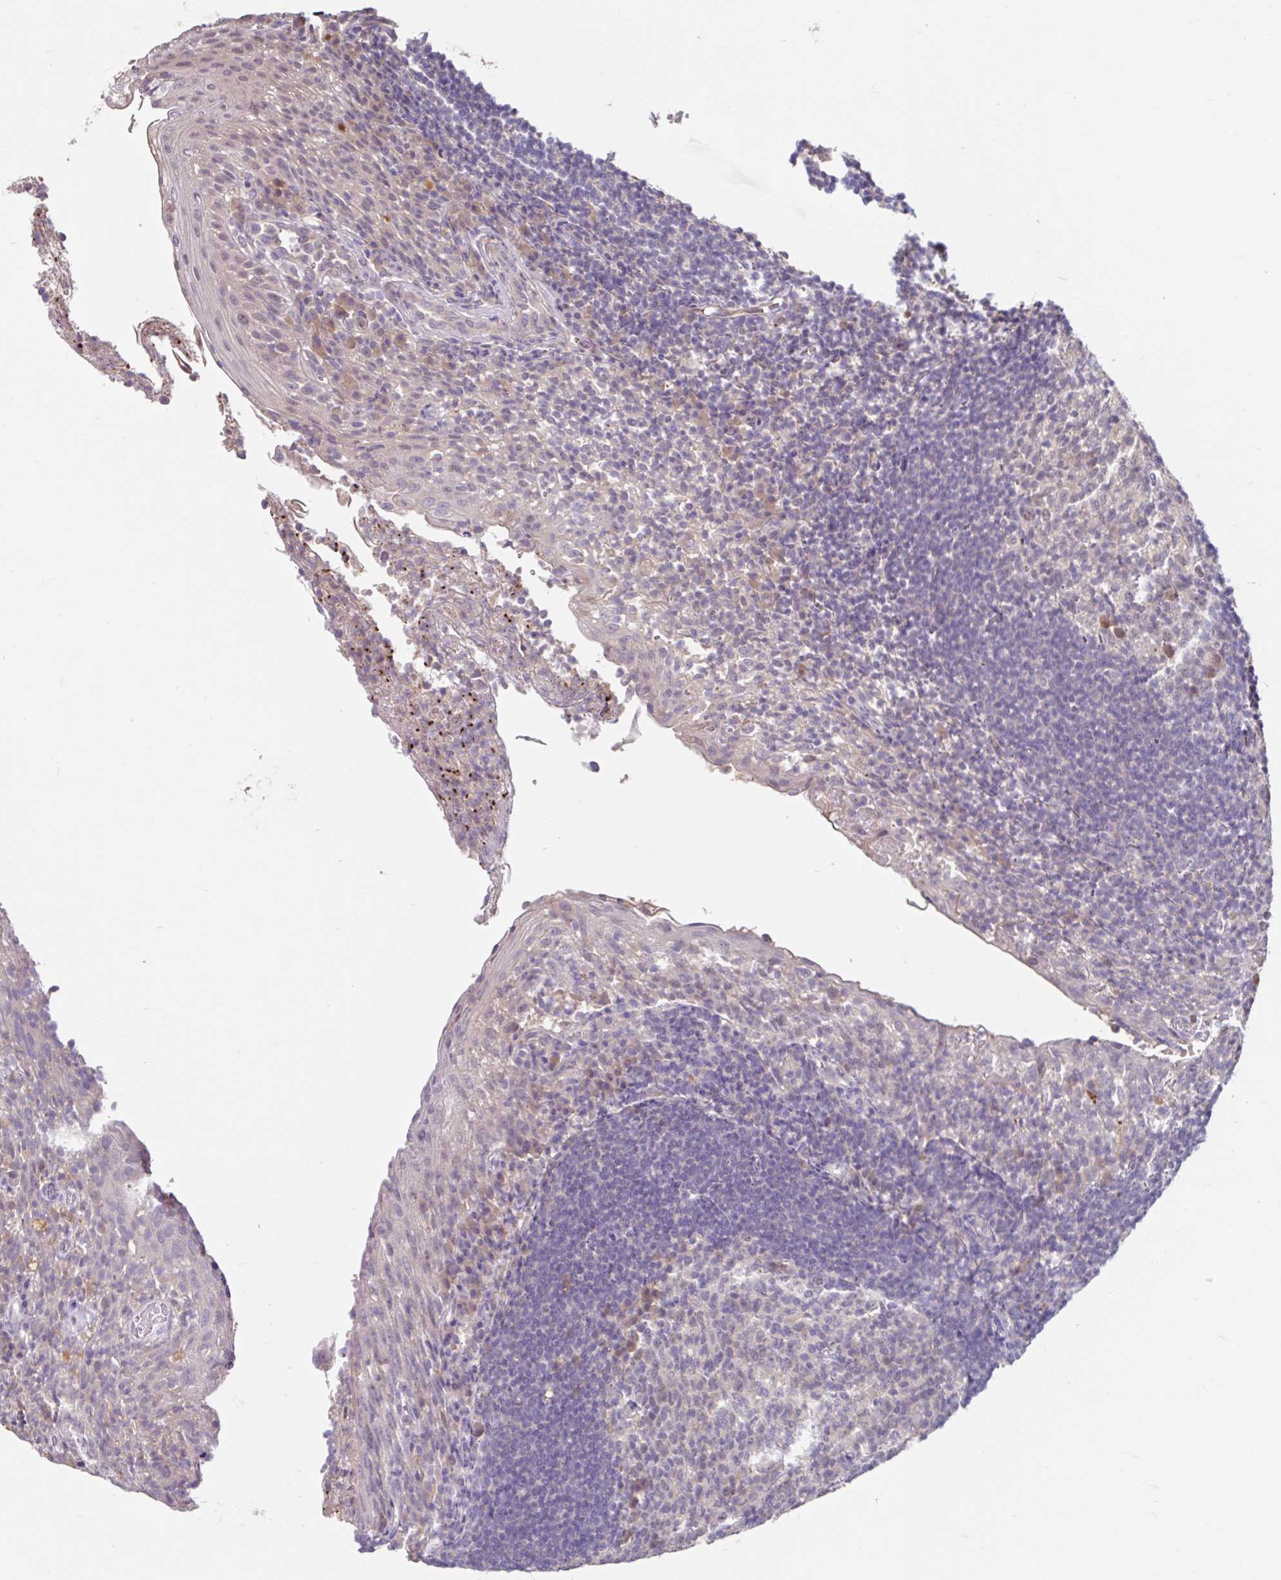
{"staining": {"intensity": "negative", "quantity": "none", "location": "none"}, "tissue": "tonsil", "cell_type": "Germinal center cells", "image_type": "normal", "snomed": [{"axis": "morphology", "description": "Normal tissue, NOS"}, {"axis": "topography", "description": "Tonsil"}], "caption": "This is a histopathology image of immunohistochemistry staining of normal tonsil, which shows no staining in germinal center cells. Brightfield microscopy of IHC stained with DAB (3,3'-diaminobenzidine) (brown) and hematoxylin (blue), captured at high magnification.", "gene": "STYXL1", "patient": {"sex": "female", "age": 10}}